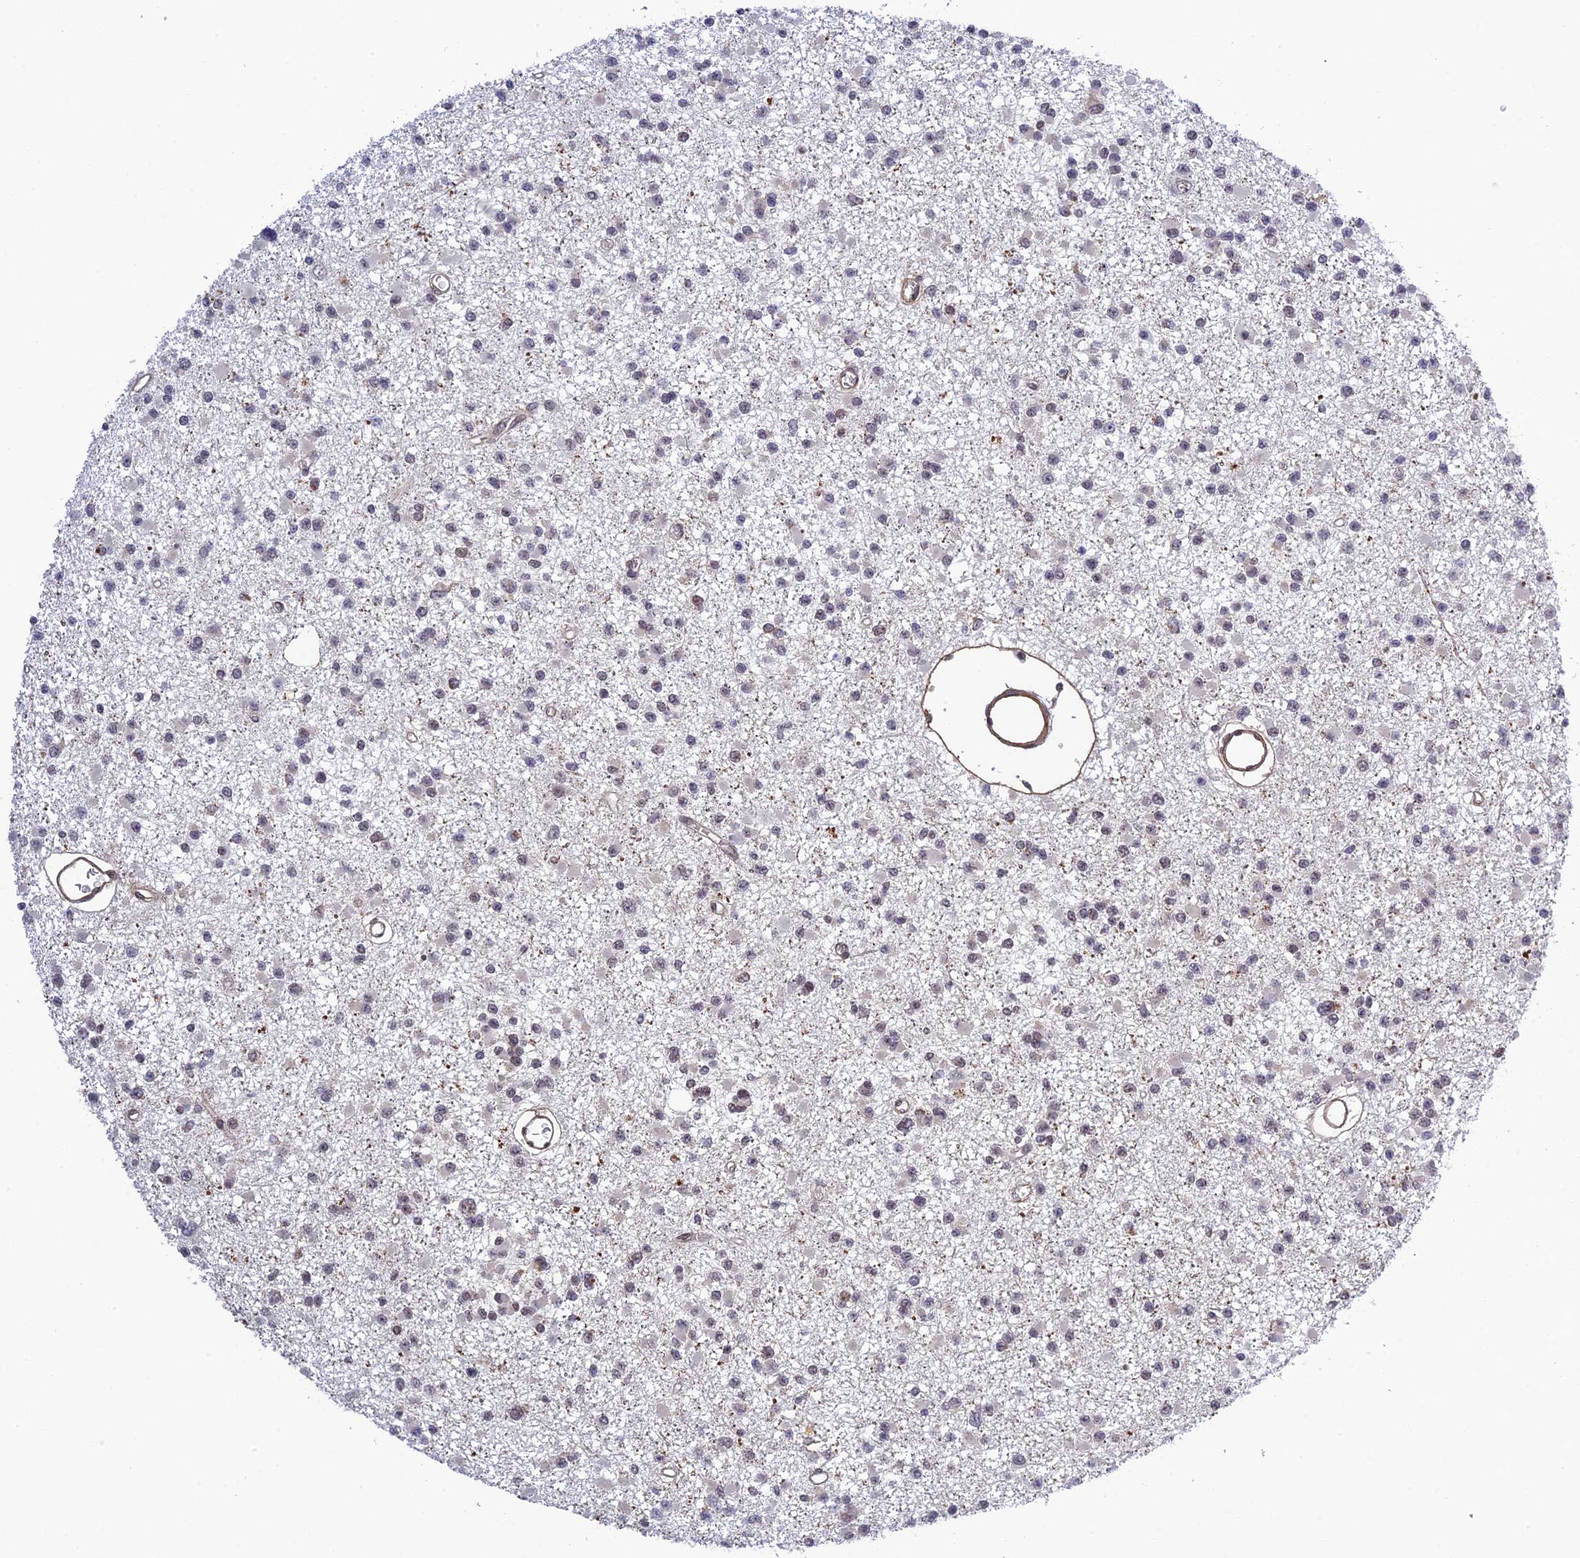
{"staining": {"intensity": "weak", "quantity": "<25%", "location": "nuclear"}, "tissue": "glioma", "cell_type": "Tumor cells", "image_type": "cancer", "snomed": [{"axis": "morphology", "description": "Glioma, malignant, Low grade"}, {"axis": "topography", "description": "Brain"}], "caption": "High power microscopy image of an immunohistochemistry photomicrograph of malignant glioma (low-grade), revealing no significant positivity in tumor cells.", "gene": "REXO1", "patient": {"sex": "female", "age": 22}}